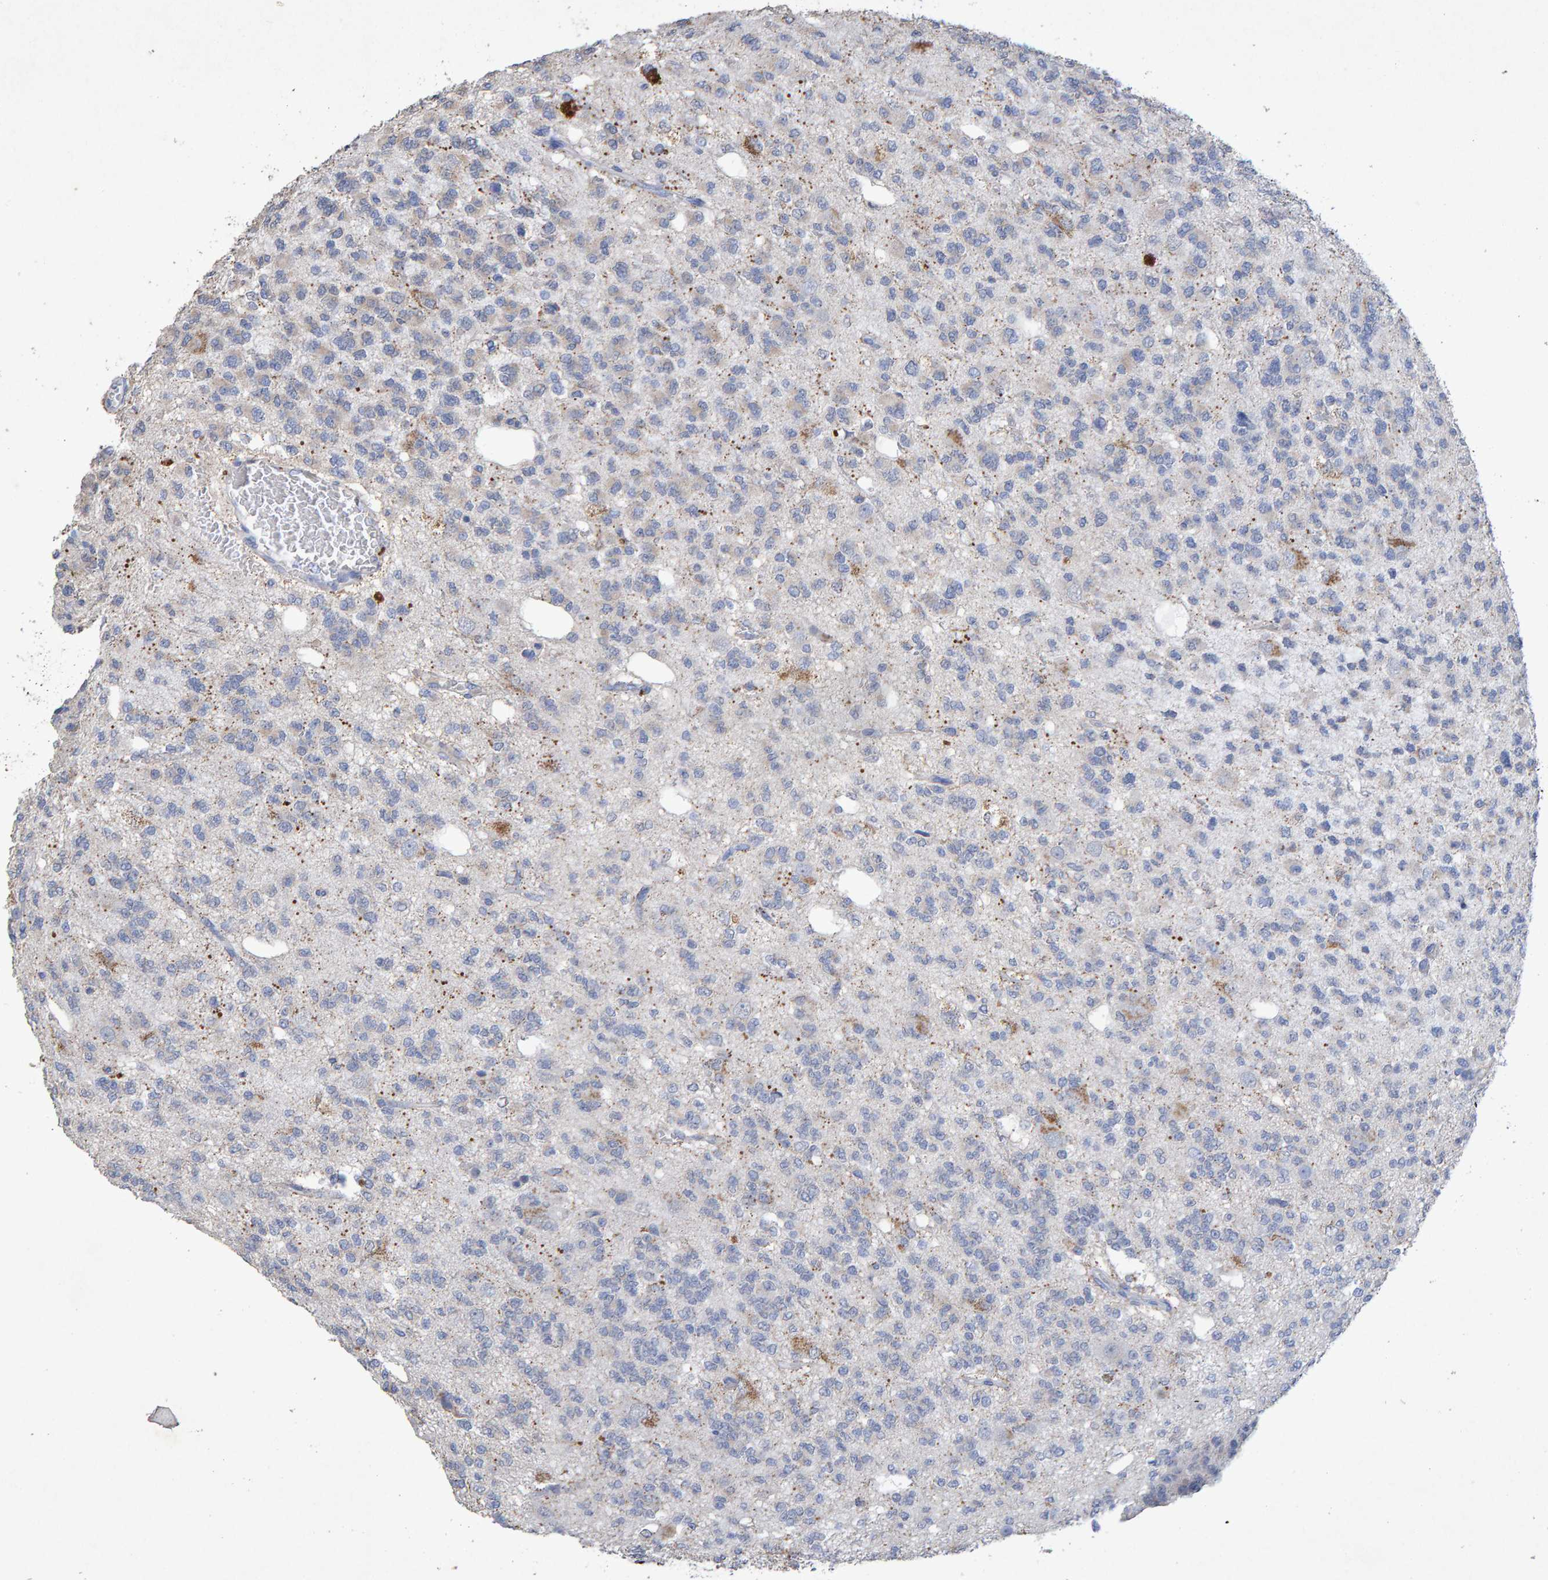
{"staining": {"intensity": "negative", "quantity": "none", "location": "none"}, "tissue": "glioma", "cell_type": "Tumor cells", "image_type": "cancer", "snomed": [{"axis": "morphology", "description": "Glioma, malignant, Low grade"}, {"axis": "topography", "description": "Brain"}], "caption": "IHC image of neoplastic tissue: malignant glioma (low-grade) stained with DAB demonstrates no significant protein staining in tumor cells.", "gene": "CTH", "patient": {"sex": "male", "age": 38}}